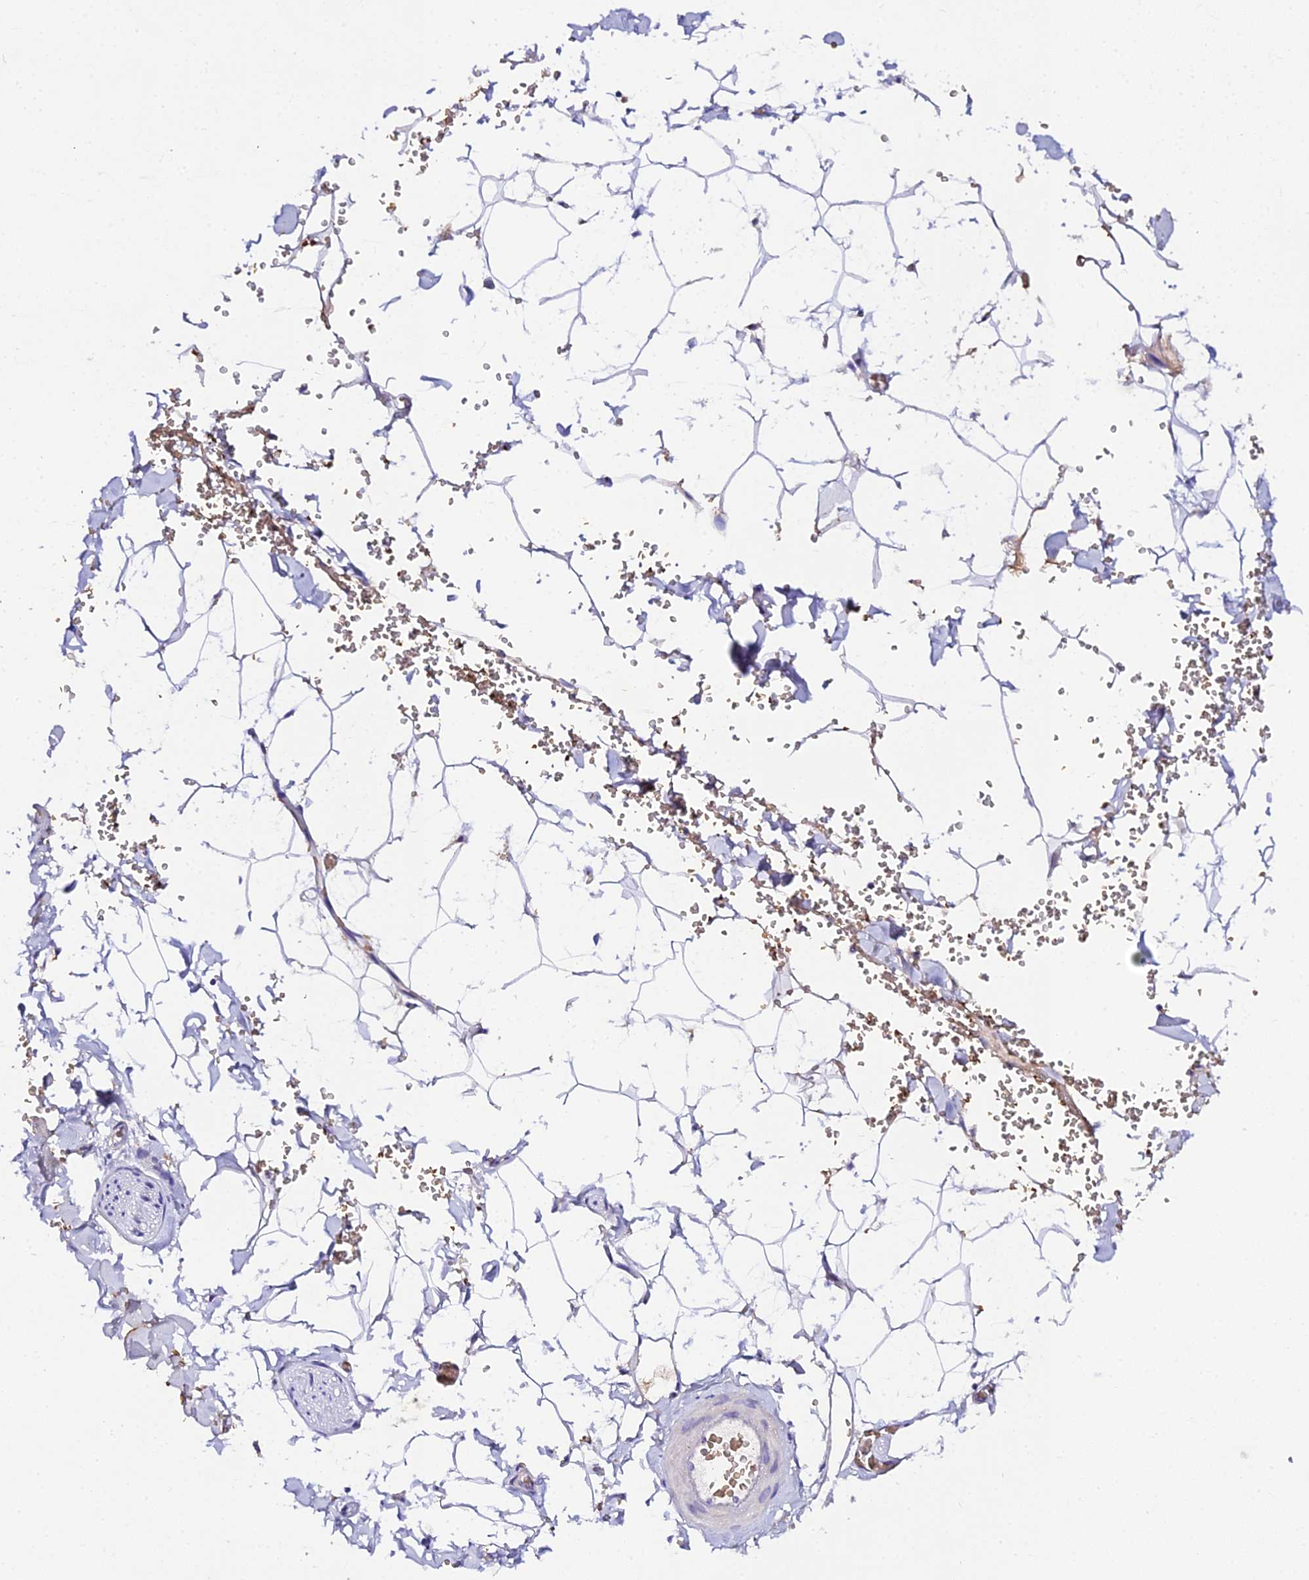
{"staining": {"intensity": "negative", "quantity": "none", "location": "none"}, "tissue": "adipose tissue", "cell_type": "Adipocytes", "image_type": "normal", "snomed": [{"axis": "morphology", "description": "Normal tissue, NOS"}, {"axis": "topography", "description": "Gallbladder"}, {"axis": "topography", "description": "Peripheral nerve tissue"}], "caption": "Photomicrograph shows no protein expression in adipocytes of normal adipose tissue. (Stains: DAB immunohistochemistry (IHC) with hematoxylin counter stain, Microscopy: brightfield microscopy at high magnification).", "gene": "CFAP45", "patient": {"sex": "male", "age": 38}}